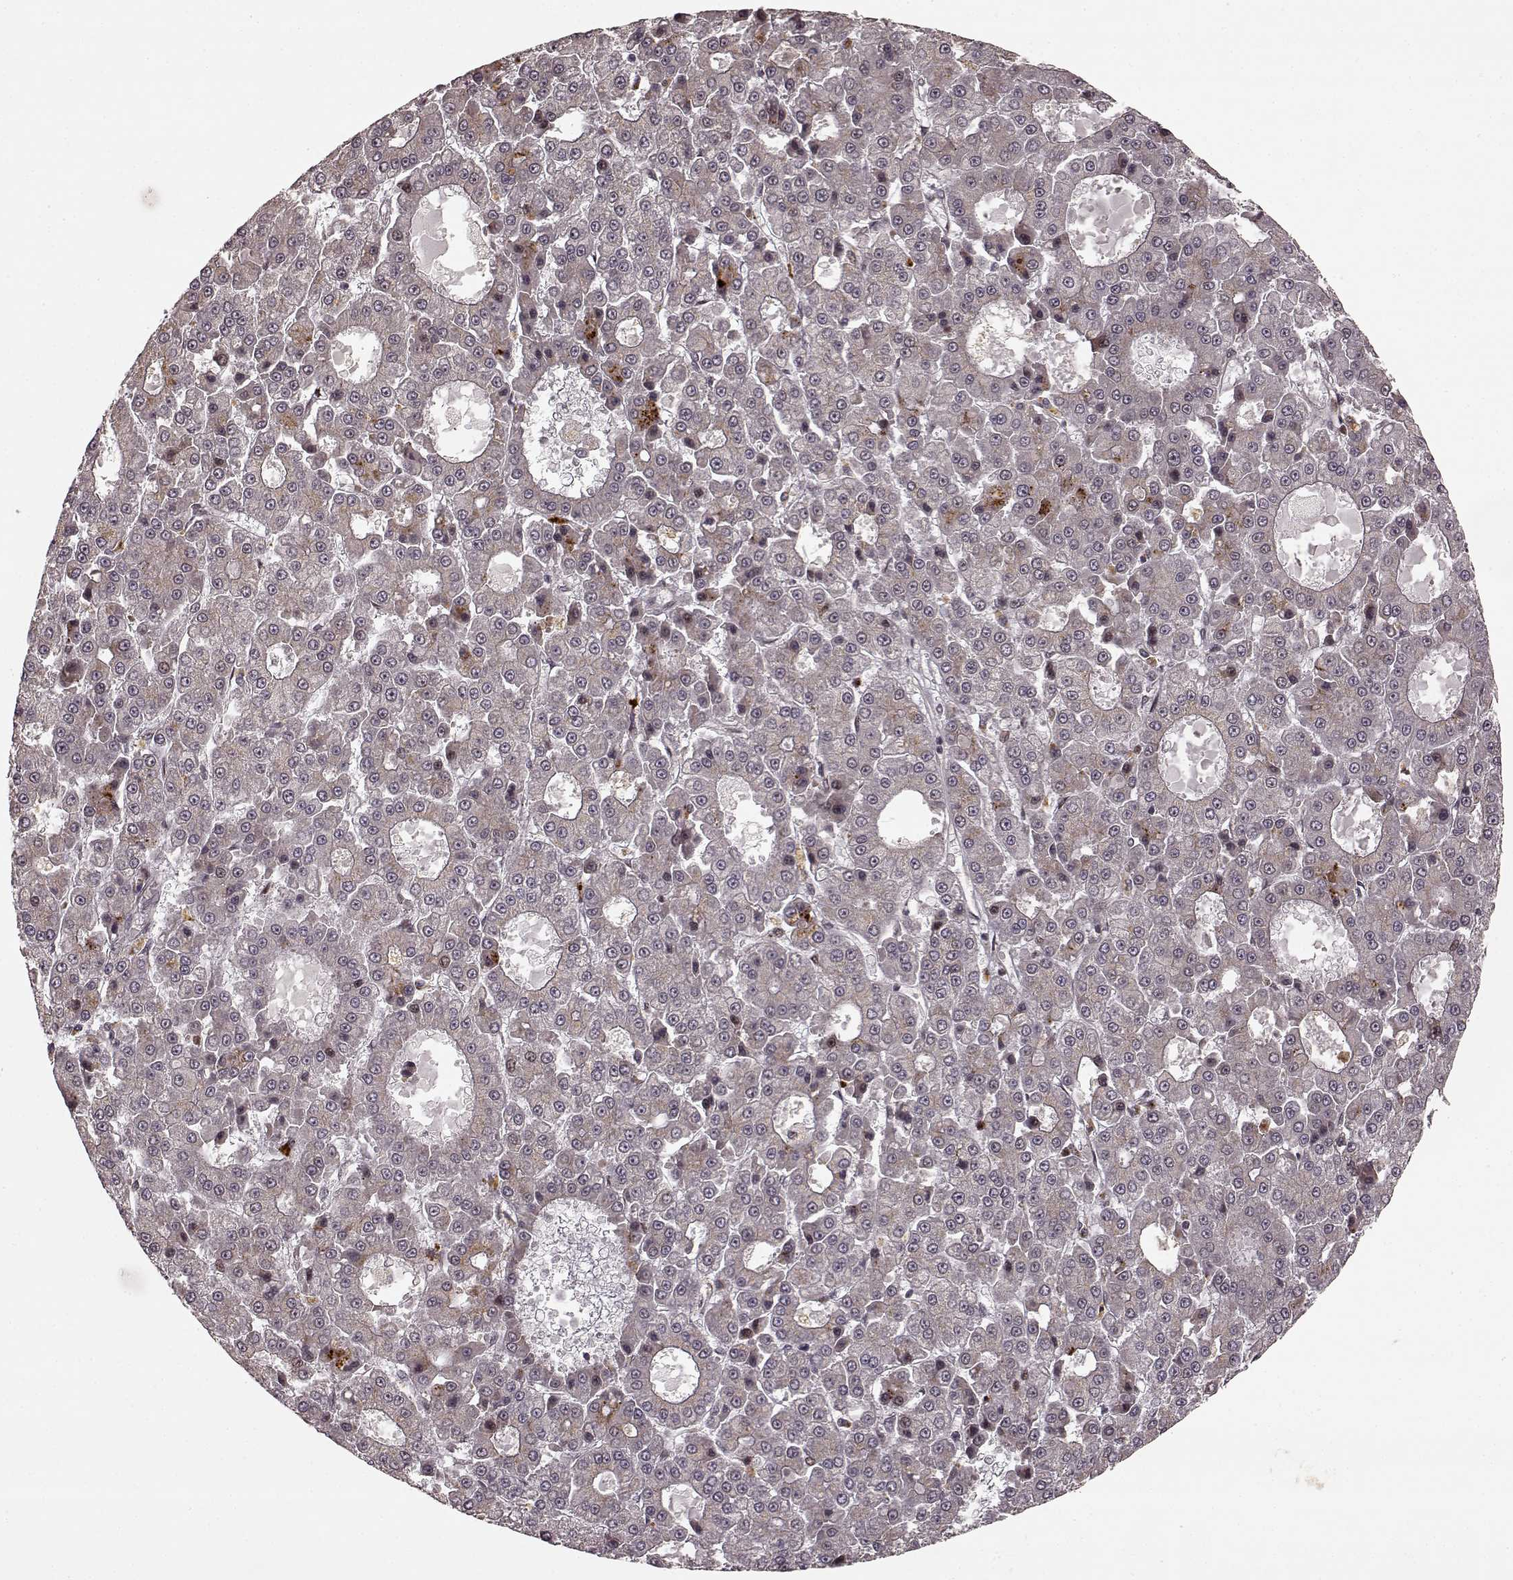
{"staining": {"intensity": "weak", "quantity": "<25%", "location": "cytoplasmic/membranous"}, "tissue": "liver cancer", "cell_type": "Tumor cells", "image_type": "cancer", "snomed": [{"axis": "morphology", "description": "Carcinoma, Hepatocellular, NOS"}, {"axis": "topography", "description": "Liver"}], "caption": "Human liver hepatocellular carcinoma stained for a protein using IHC exhibits no positivity in tumor cells.", "gene": "SLC12A9", "patient": {"sex": "male", "age": 70}}